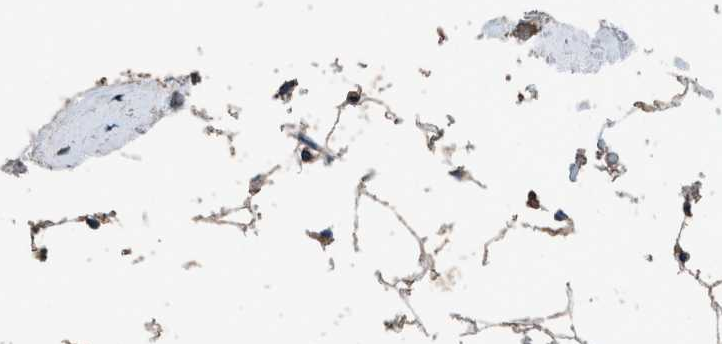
{"staining": {"intensity": "moderate", "quantity": ">75%", "location": "cytoplasmic/membranous"}, "tissue": "adipose tissue", "cell_type": "Adipocytes", "image_type": "normal", "snomed": [{"axis": "morphology", "description": "Normal tissue, NOS"}, {"axis": "topography", "description": "Breast"}, {"axis": "topography", "description": "Soft tissue"}], "caption": "Immunohistochemical staining of benign human adipose tissue exhibits medium levels of moderate cytoplasmic/membranous expression in approximately >75% of adipocytes. The staining is performed using DAB brown chromogen to label protein expression. The nuclei are counter-stained blue using hematoxylin.", "gene": "ITSN1", "patient": {"sex": "female", "age": 75}}